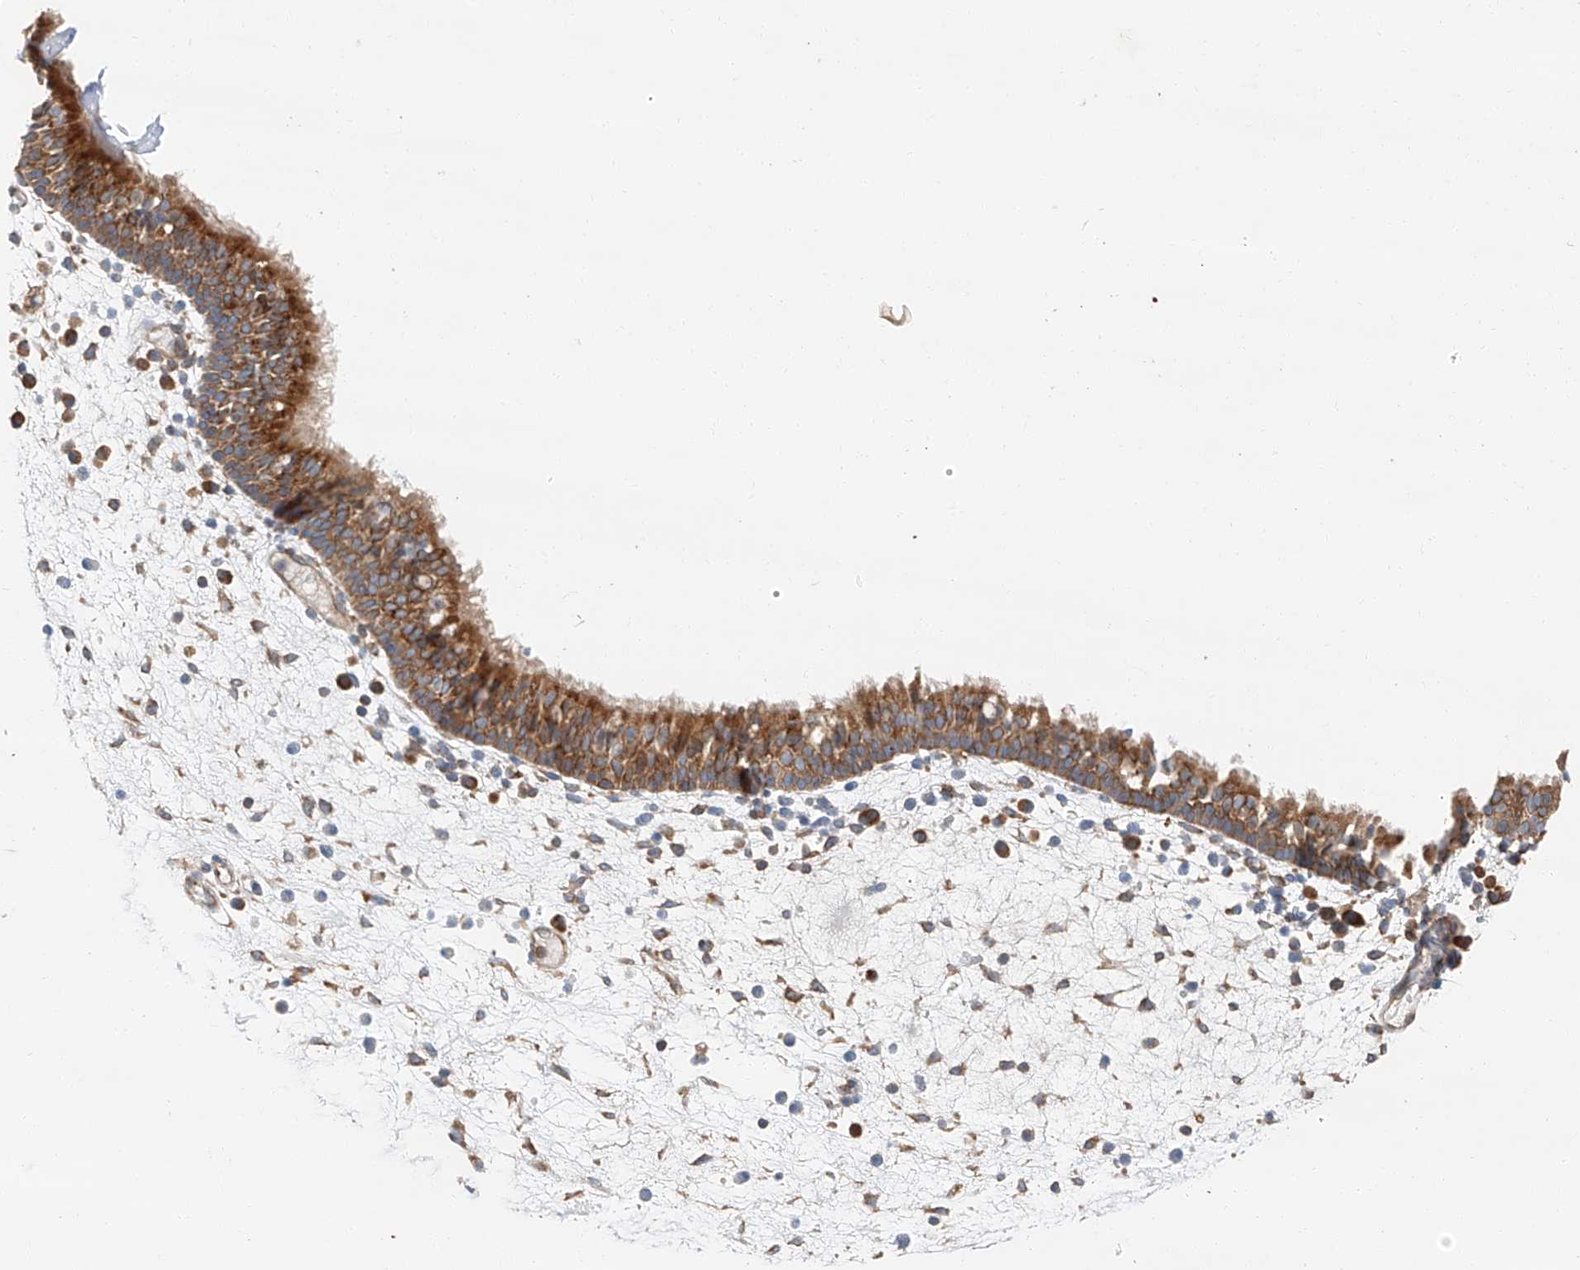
{"staining": {"intensity": "moderate", "quantity": ">75%", "location": "cytoplasmic/membranous"}, "tissue": "nasopharynx", "cell_type": "Respiratory epithelial cells", "image_type": "normal", "snomed": [{"axis": "morphology", "description": "Normal tissue, NOS"}, {"axis": "morphology", "description": "Inflammation, NOS"}, {"axis": "morphology", "description": "Malignant melanoma, Metastatic site"}, {"axis": "topography", "description": "Nasopharynx"}], "caption": "Approximately >75% of respiratory epithelial cells in unremarkable nasopharynx reveal moderate cytoplasmic/membranous protein expression as visualized by brown immunohistochemical staining.", "gene": "ZC3H15", "patient": {"sex": "male", "age": 70}}